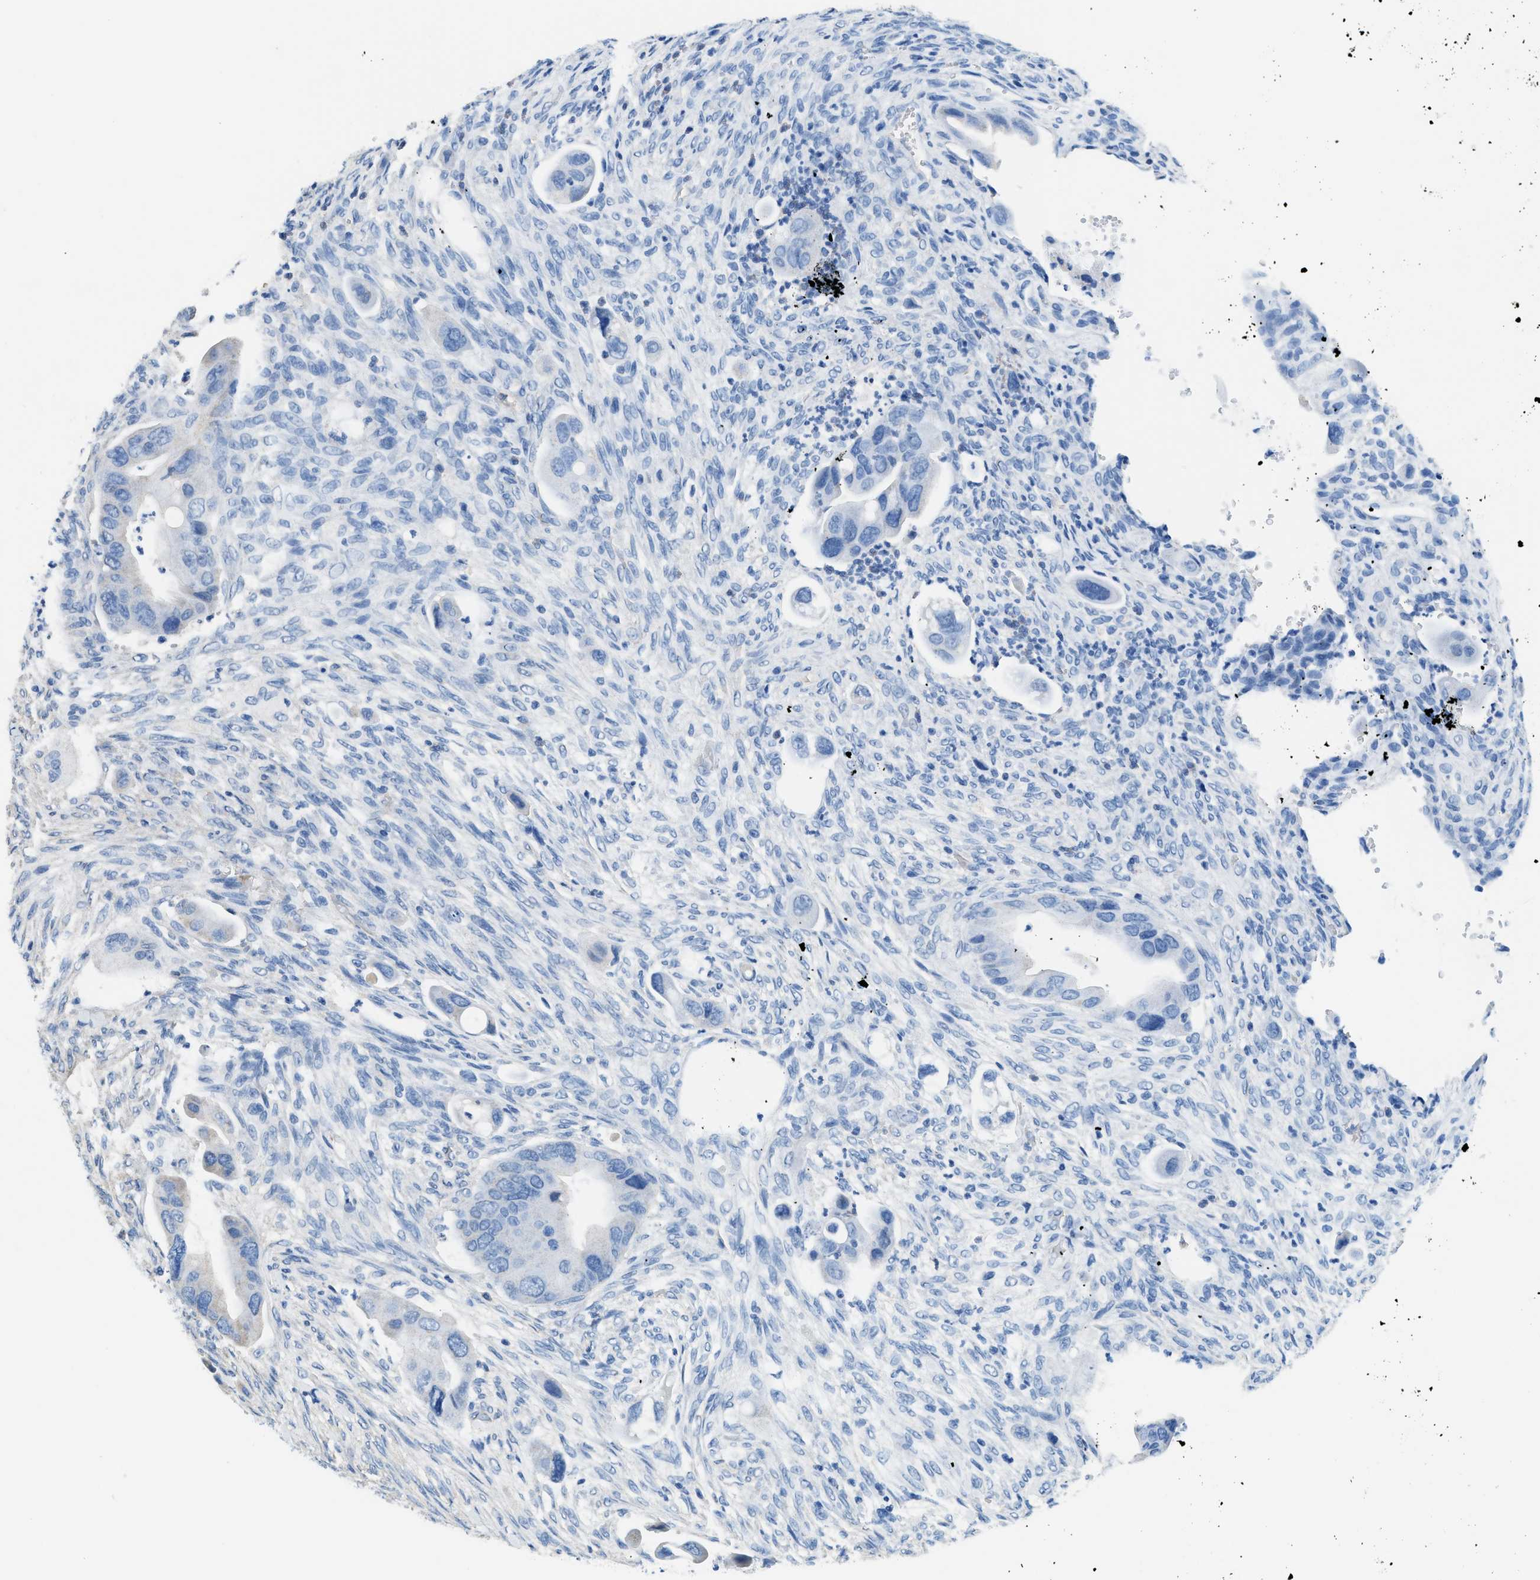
{"staining": {"intensity": "moderate", "quantity": "25%-75%", "location": "cytoplasmic/membranous"}, "tissue": "colorectal cancer", "cell_type": "Tumor cells", "image_type": "cancer", "snomed": [{"axis": "morphology", "description": "Adenocarcinoma, NOS"}, {"axis": "topography", "description": "Rectum"}], "caption": "IHC of adenocarcinoma (colorectal) exhibits medium levels of moderate cytoplasmic/membranous staining in approximately 25%-75% of tumor cells.", "gene": "SSH2", "patient": {"sex": "female", "age": 57}}